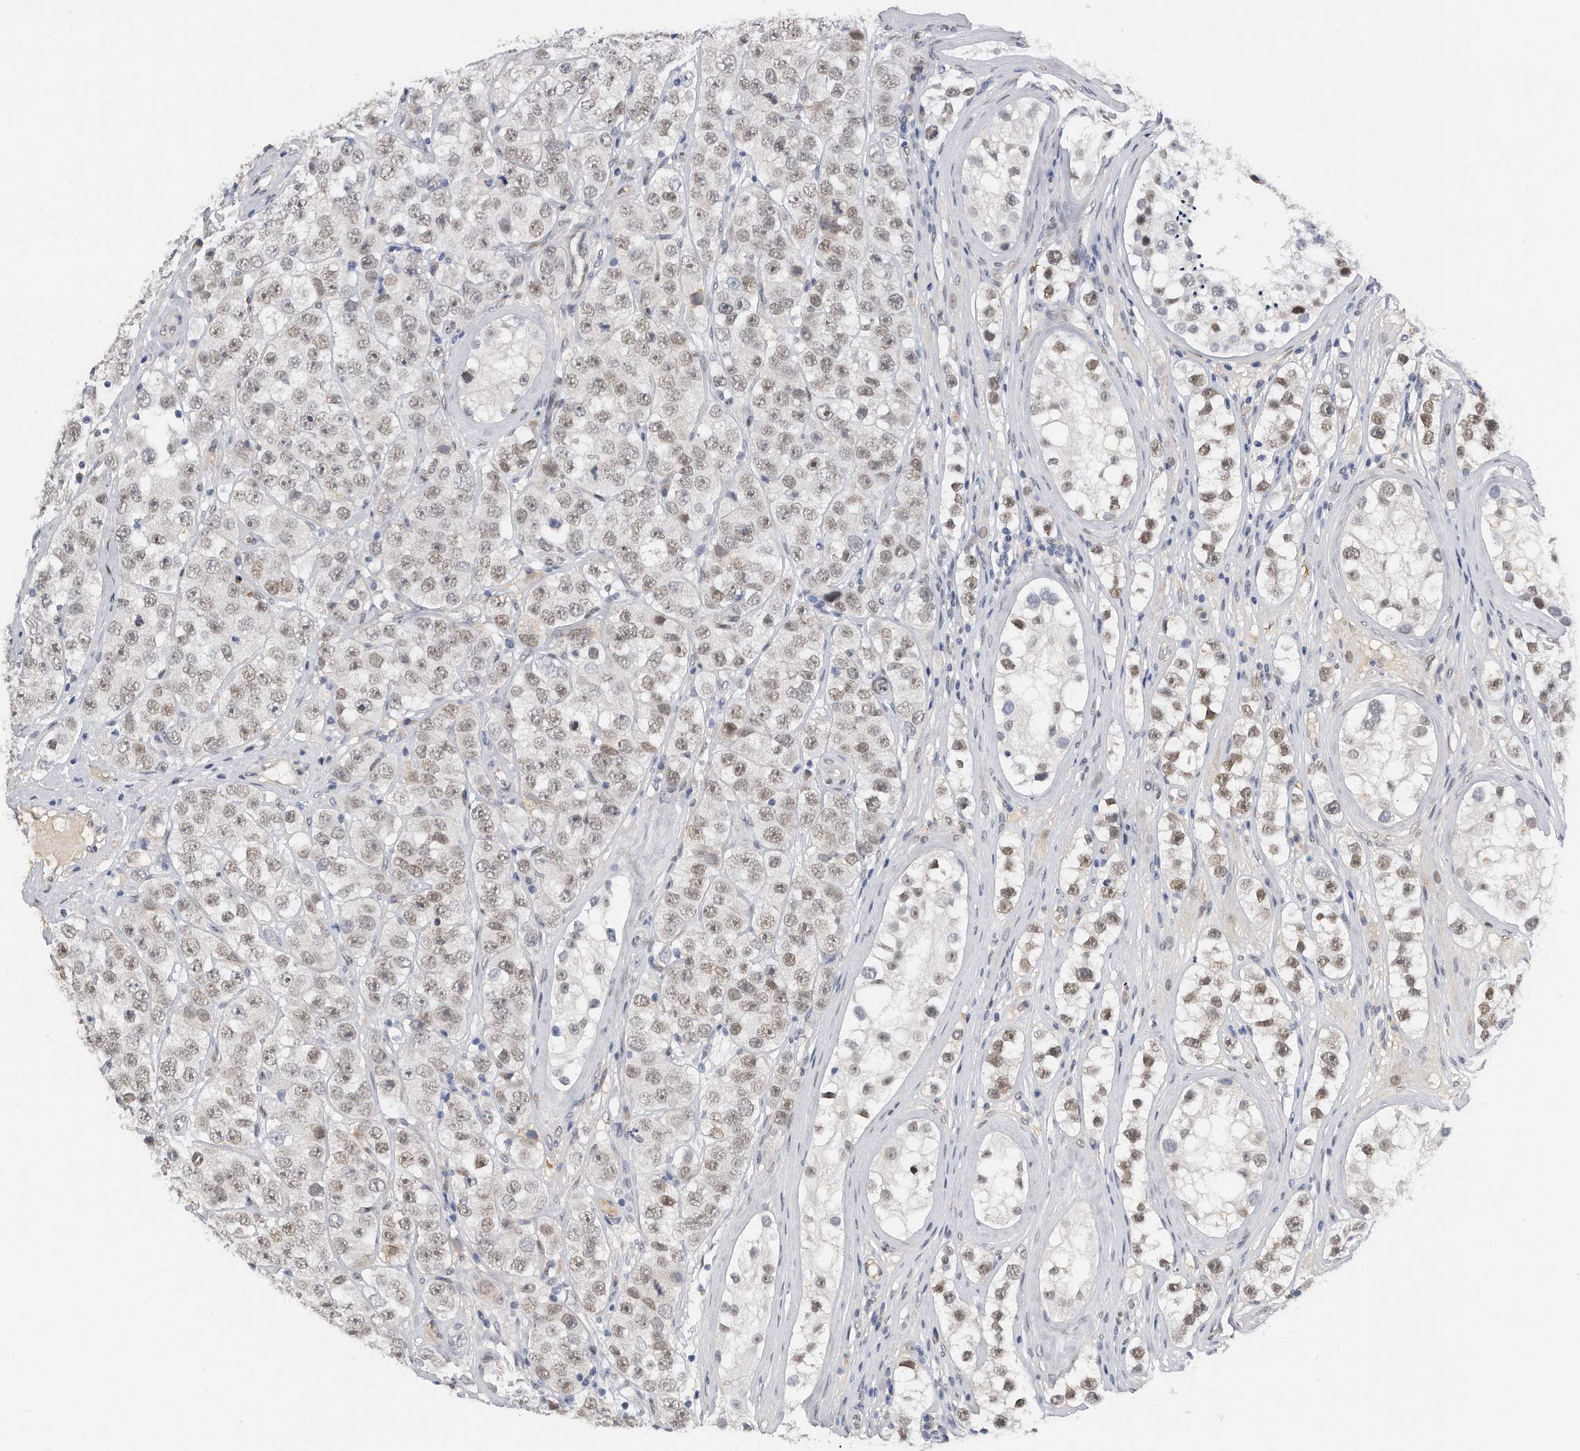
{"staining": {"intensity": "weak", "quantity": ">75%", "location": "nuclear"}, "tissue": "testis cancer", "cell_type": "Tumor cells", "image_type": "cancer", "snomed": [{"axis": "morphology", "description": "Seminoma, NOS"}, {"axis": "topography", "description": "Testis"}], "caption": "A low amount of weak nuclear positivity is present in approximately >75% of tumor cells in testis seminoma tissue.", "gene": "CTBP2", "patient": {"sex": "male", "age": 28}}